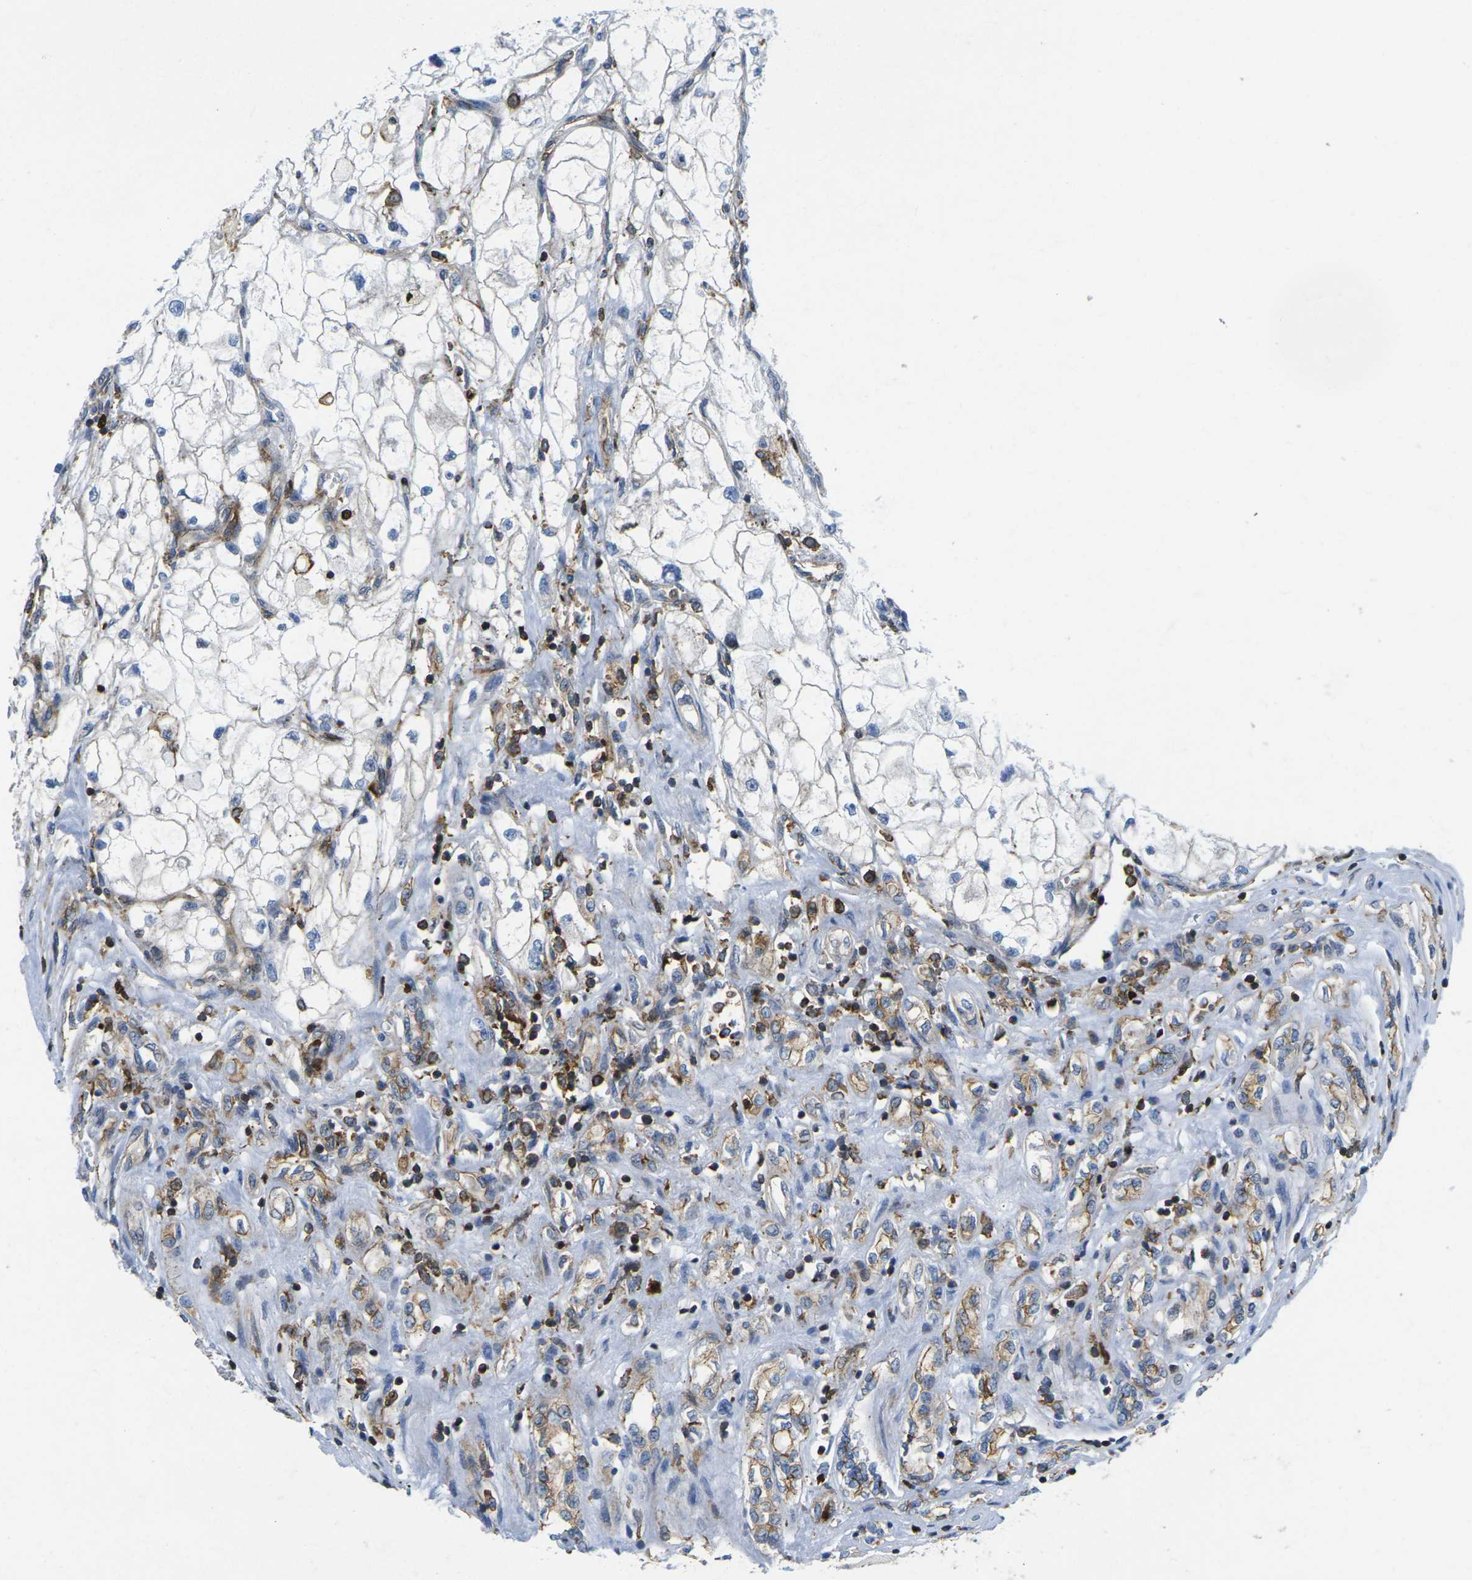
{"staining": {"intensity": "negative", "quantity": "none", "location": "none"}, "tissue": "renal cancer", "cell_type": "Tumor cells", "image_type": "cancer", "snomed": [{"axis": "morphology", "description": "Adenocarcinoma, NOS"}, {"axis": "topography", "description": "Kidney"}], "caption": "An image of renal cancer (adenocarcinoma) stained for a protein demonstrates no brown staining in tumor cells. Nuclei are stained in blue.", "gene": "IQGAP1", "patient": {"sex": "female", "age": 70}}